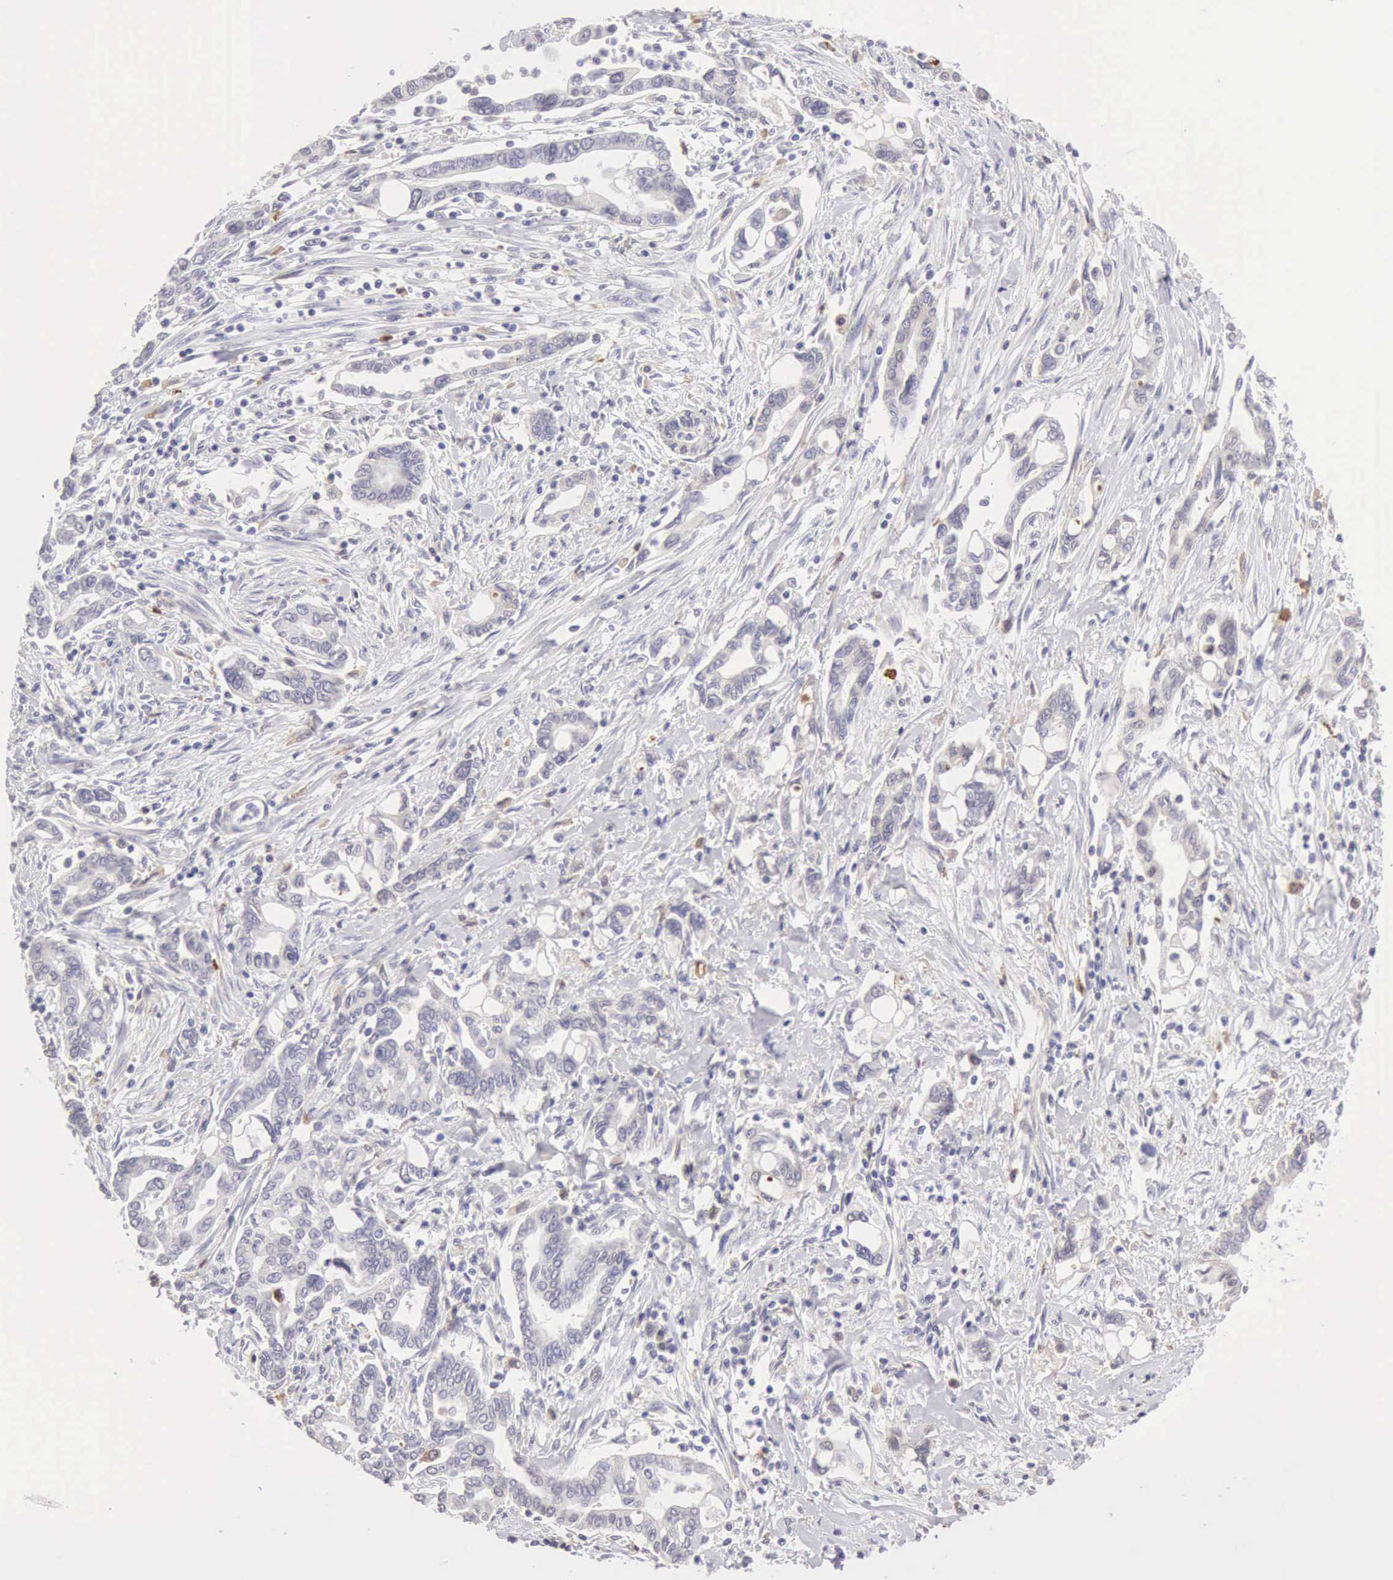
{"staining": {"intensity": "negative", "quantity": "none", "location": "none"}, "tissue": "pancreatic cancer", "cell_type": "Tumor cells", "image_type": "cancer", "snomed": [{"axis": "morphology", "description": "Adenocarcinoma, NOS"}, {"axis": "topography", "description": "Pancreas"}], "caption": "DAB (3,3'-diaminobenzidine) immunohistochemical staining of human pancreatic cancer reveals no significant positivity in tumor cells.", "gene": "RNASE1", "patient": {"sex": "female", "age": 57}}